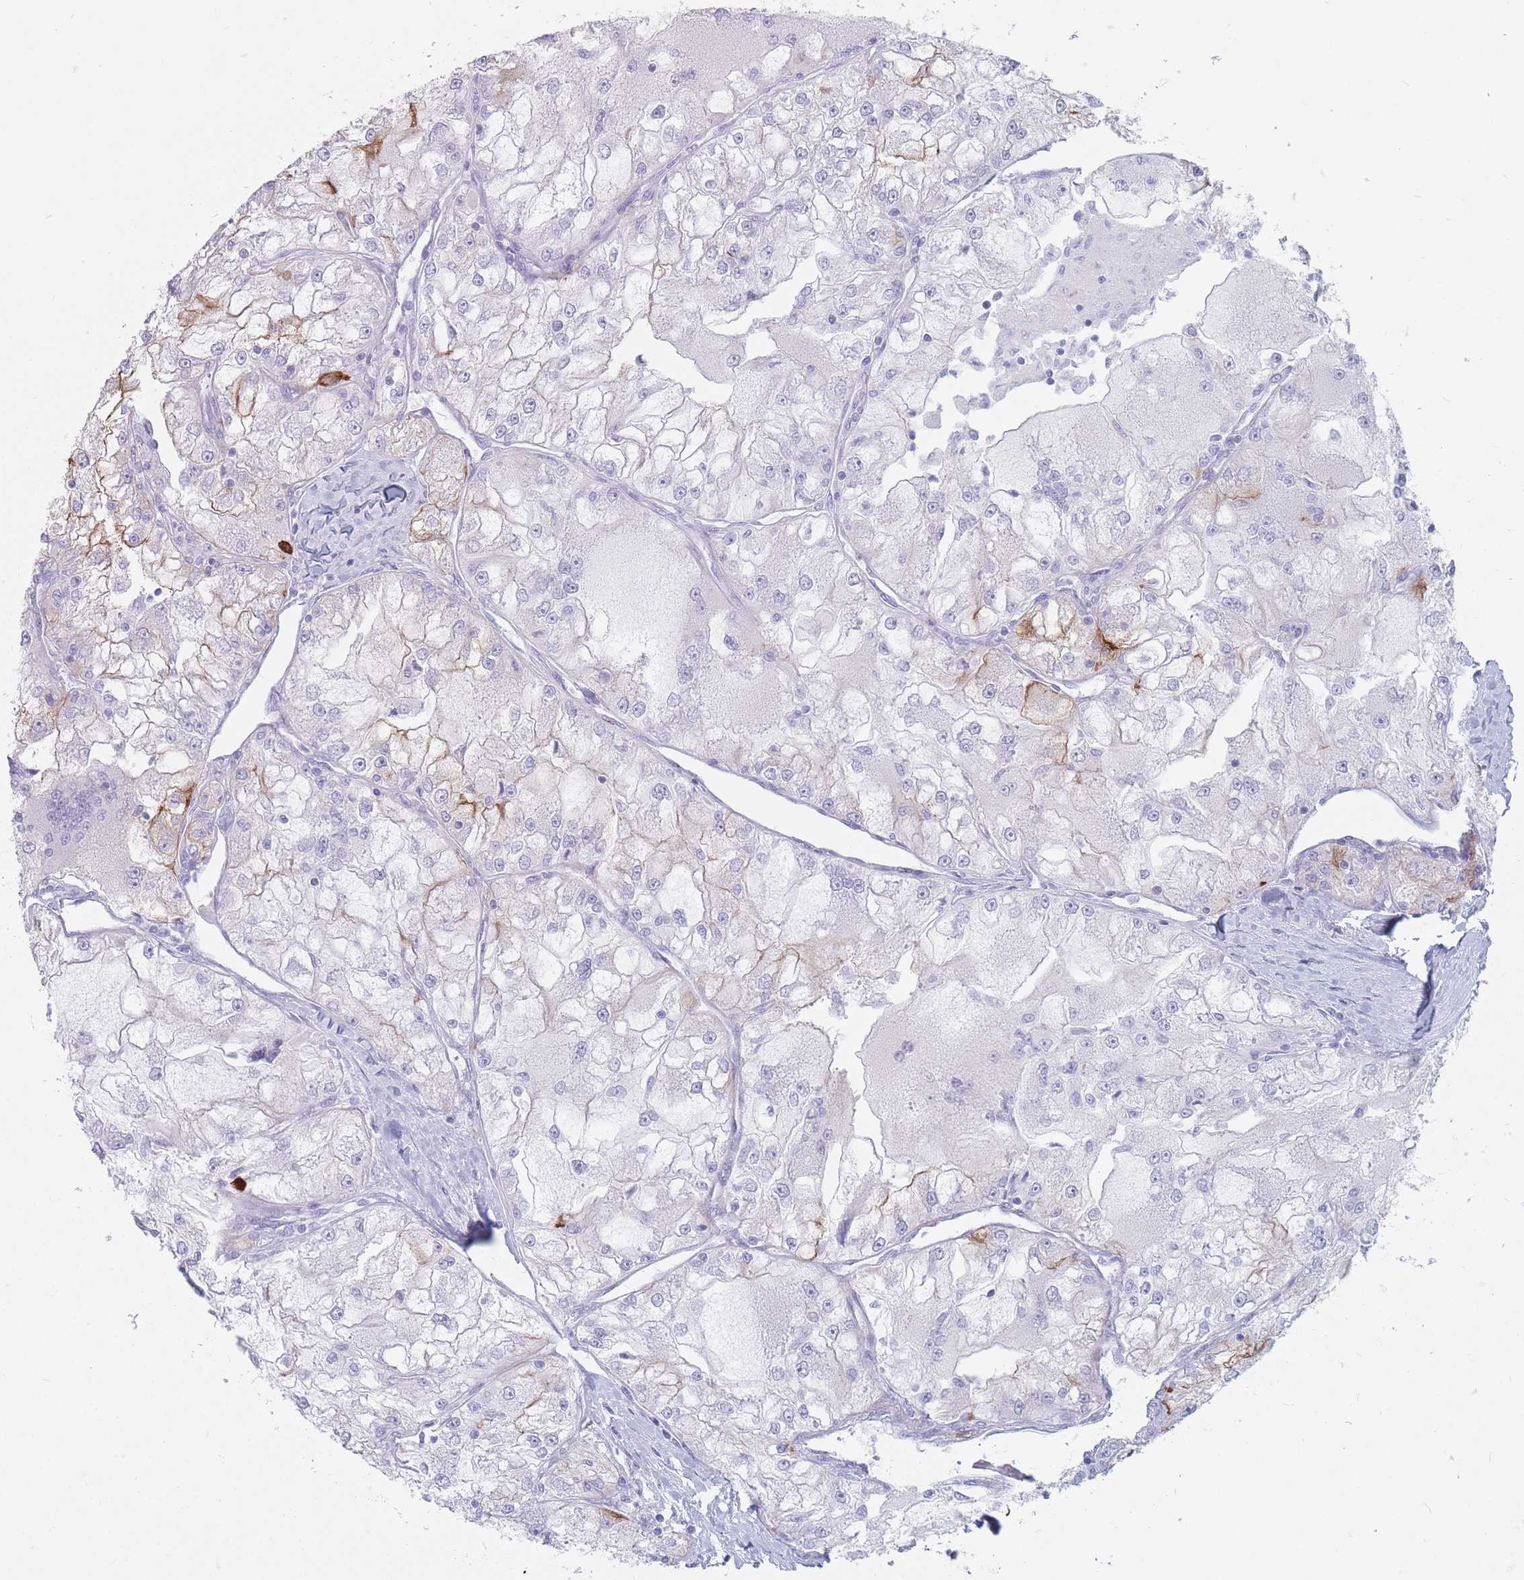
{"staining": {"intensity": "moderate", "quantity": "<25%", "location": "cytoplasmic/membranous"}, "tissue": "renal cancer", "cell_type": "Tumor cells", "image_type": "cancer", "snomed": [{"axis": "morphology", "description": "Adenocarcinoma, NOS"}, {"axis": "topography", "description": "Kidney"}], "caption": "A histopathology image of human renal cancer (adenocarcinoma) stained for a protein shows moderate cytoplasmic/membranous brown staining in tumor cells. (Brightfield microscopy of DAB IHC at high magnification).", "gene": "ST3GAL5", "patient": {"sex": "female", "age": 72}}